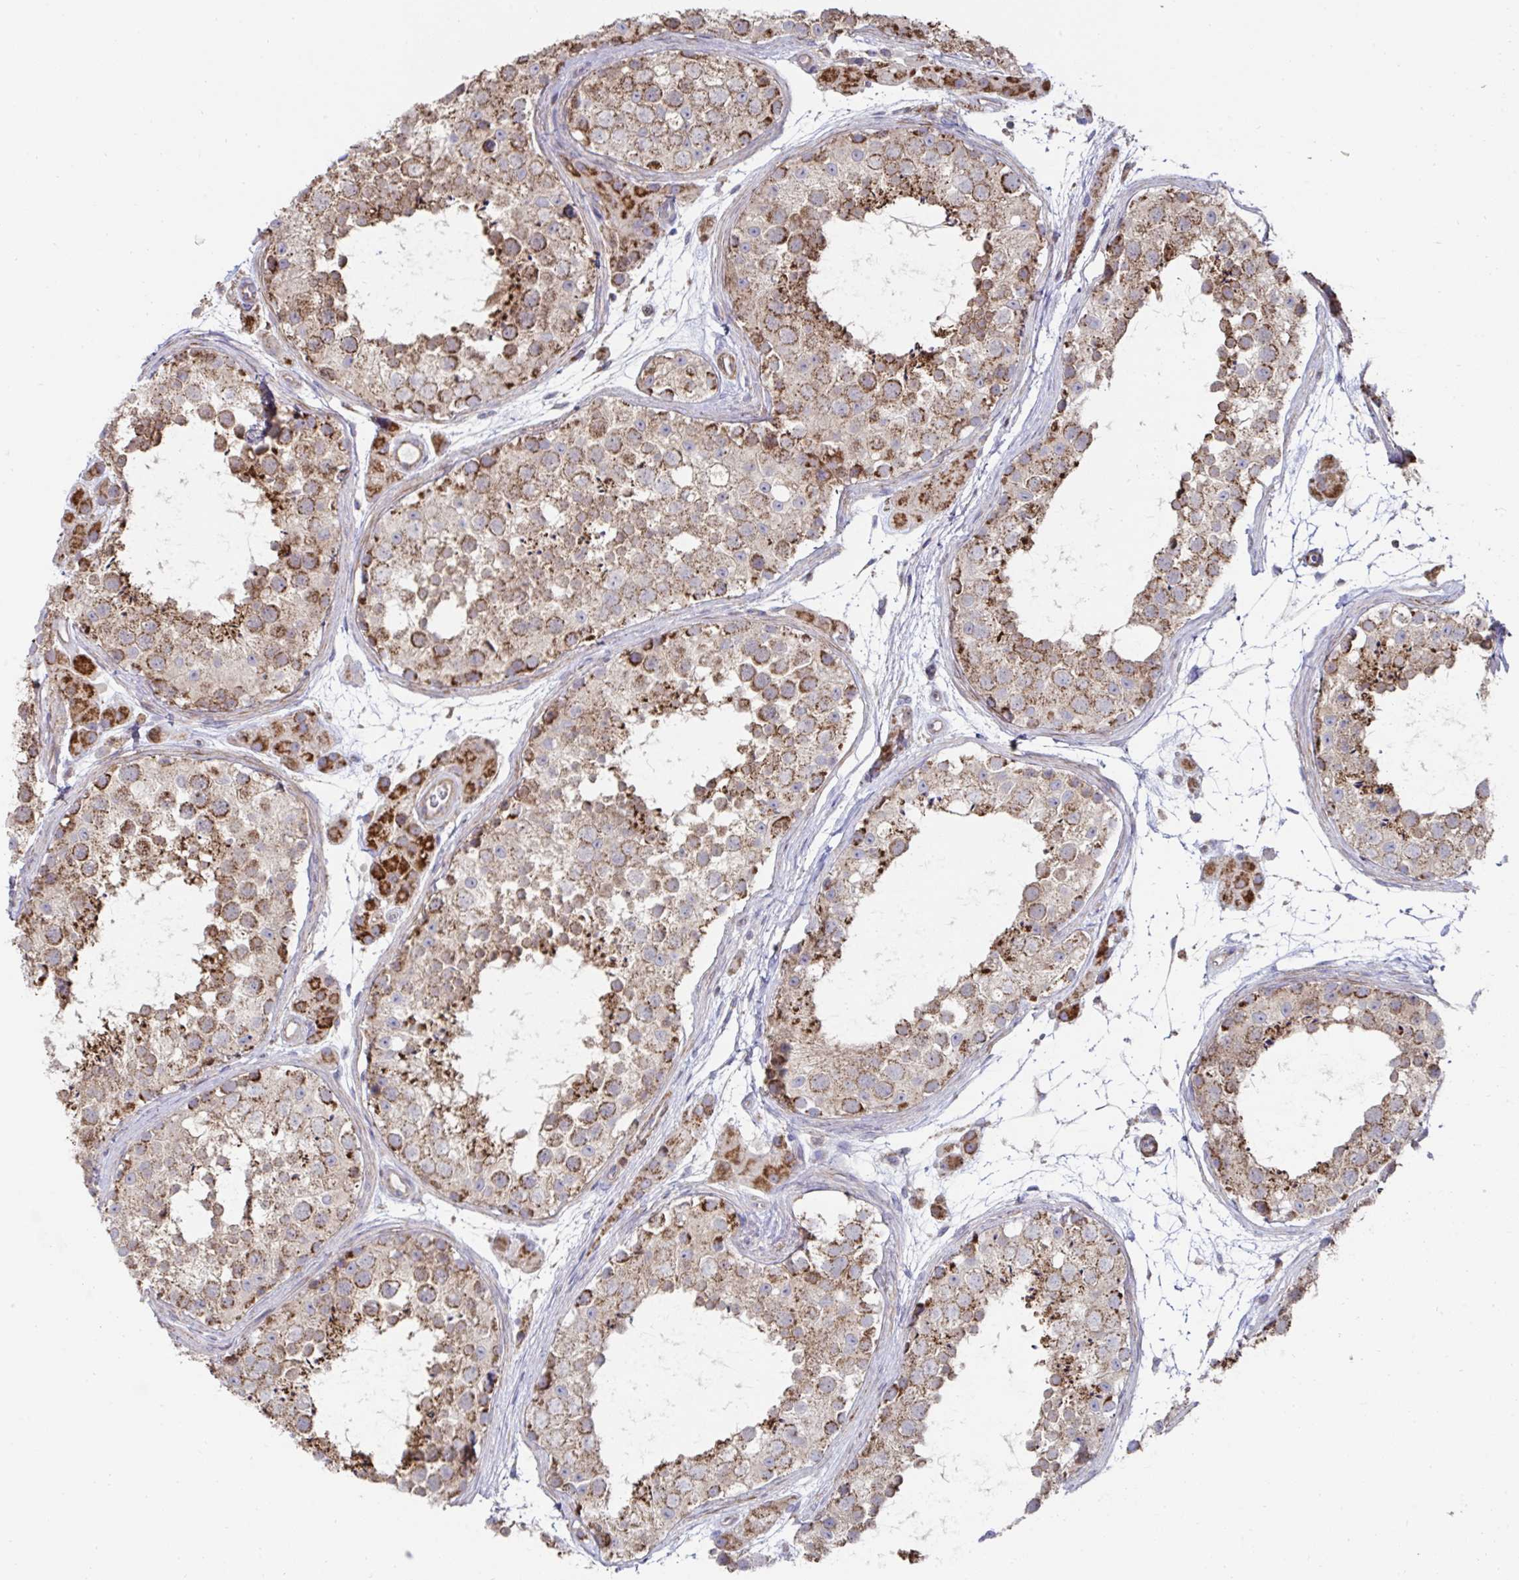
{"staining": {"intensity": "moderate", "quantity": ">75%", "location": "cytoplasmic/membranous"}, "tissue": "testis", "cell_type": "Cells in seminiferous ducts", "image_type": "normal", "snomed": [{"axis": "morphology", "description": "Normal tissue, NOS"}, {"axis": "topography", "description": "Testis"}], "caption": "Protein expression analysis of normal human testis reveals moderate cytoplasmic/membranous staining in approximately >75% of cells in seminiferous ducts. The staining was performed using DAB (3,3'-diaminobenzidine) to visualize the protein expression in brown, while the nuclei were stained in blue with hematoxylin (Magnification: 20x).", "gene": "DZANK1", "patient": {"sex": "male", "age": 41}}